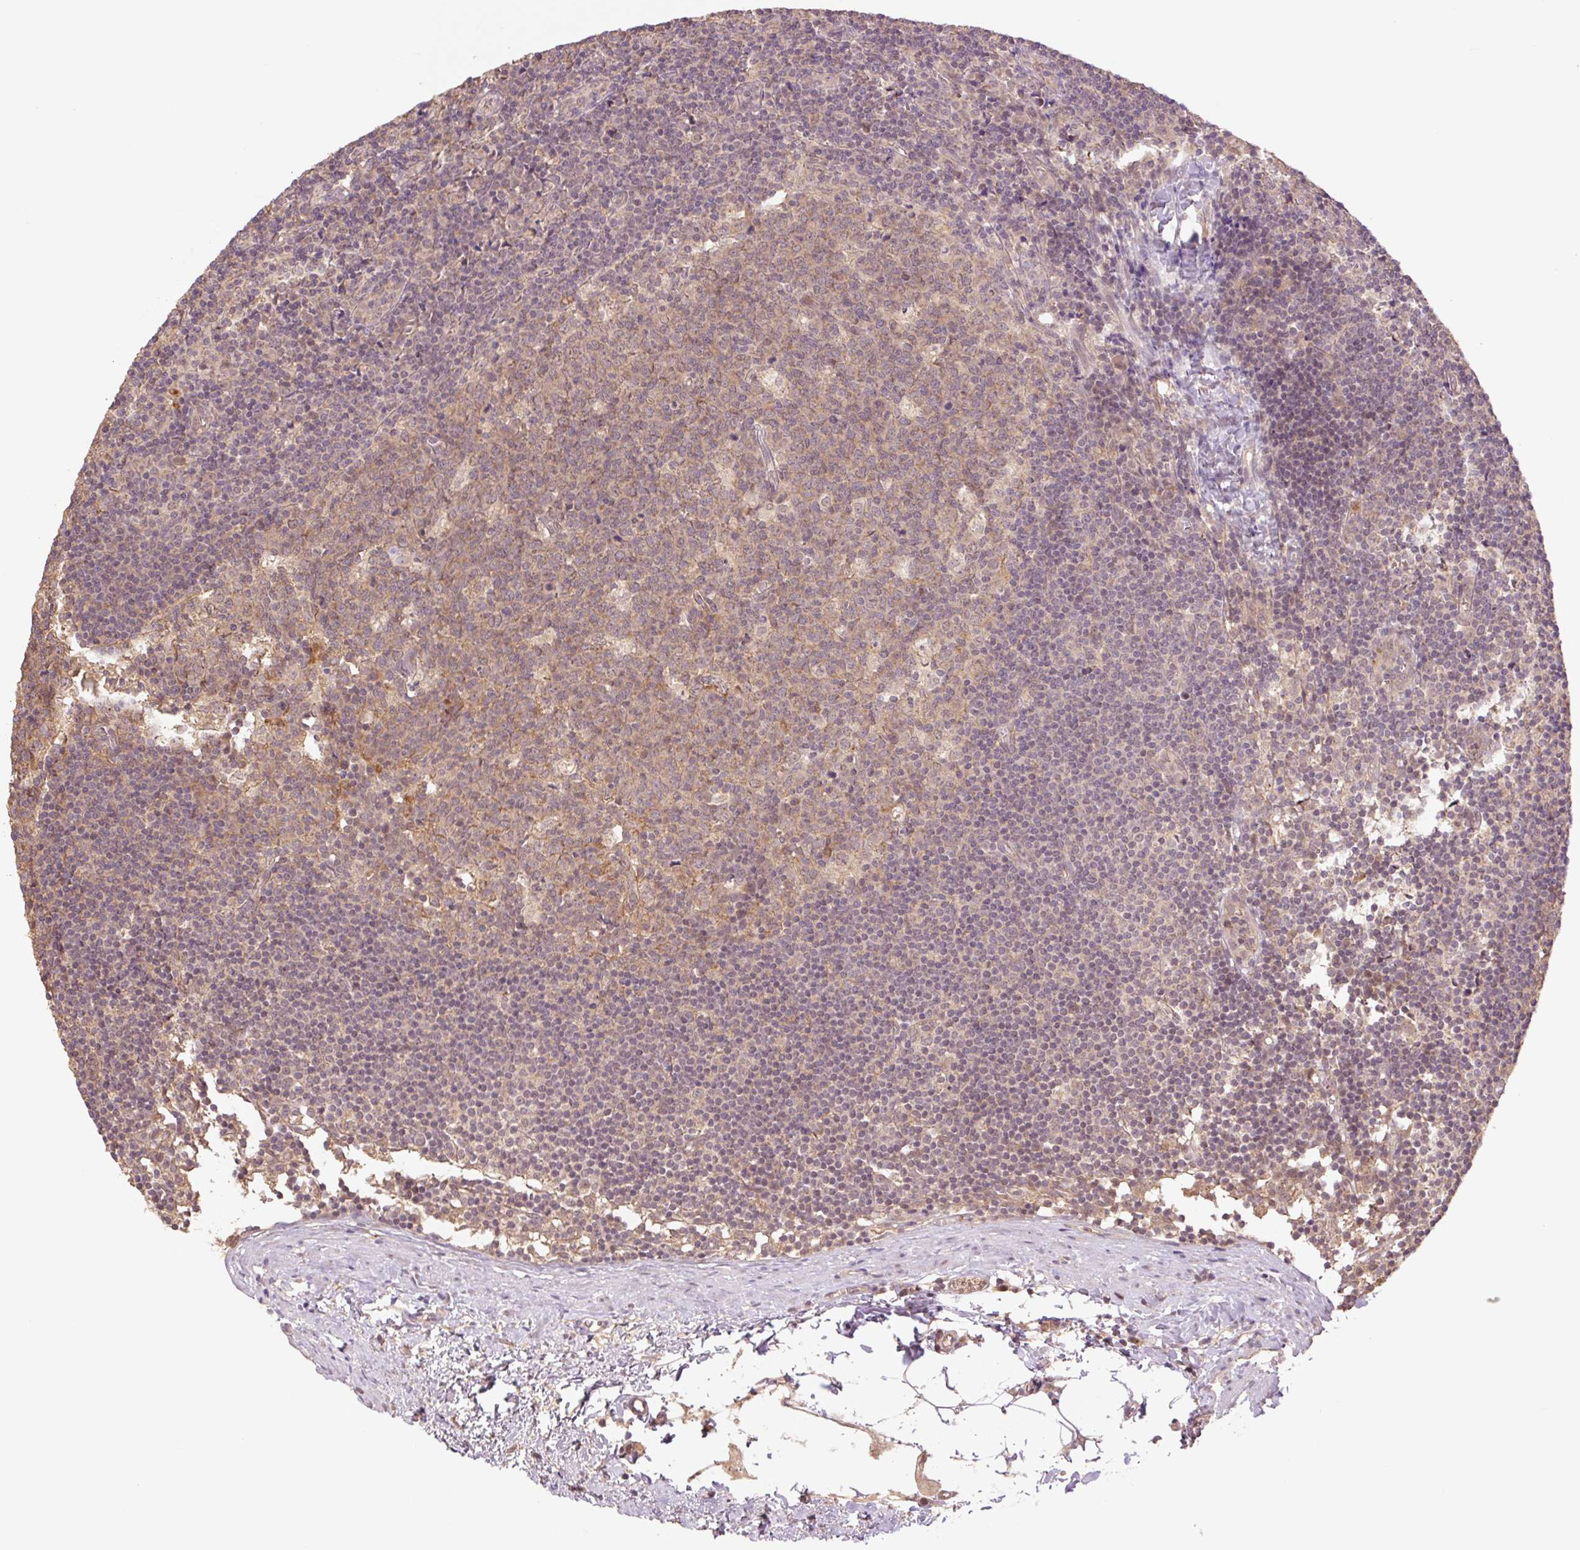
{"staining": {"intensity": "weak", "quantity": "25%-75%", "location": "cytoplasmic/membranous"}, "tissue": "lymph node", "cell_type": "Germinal center cells", "image_type": "normal", "snomed": [{"axis": "morphology", "description": "Normal tissue, NOS"}, {"axis": "topography", "description": "Lymph node"}], "caption": "This photomicrograph exhibits immunohistochemistry (IHC) staining of benign human lymph node, with low weak cytoplasmic/membranous positivity in approximately 25%-75% of germinal center cells.", "gene": "YJU2B", "patient": {"sex": "female", "age": 45}}